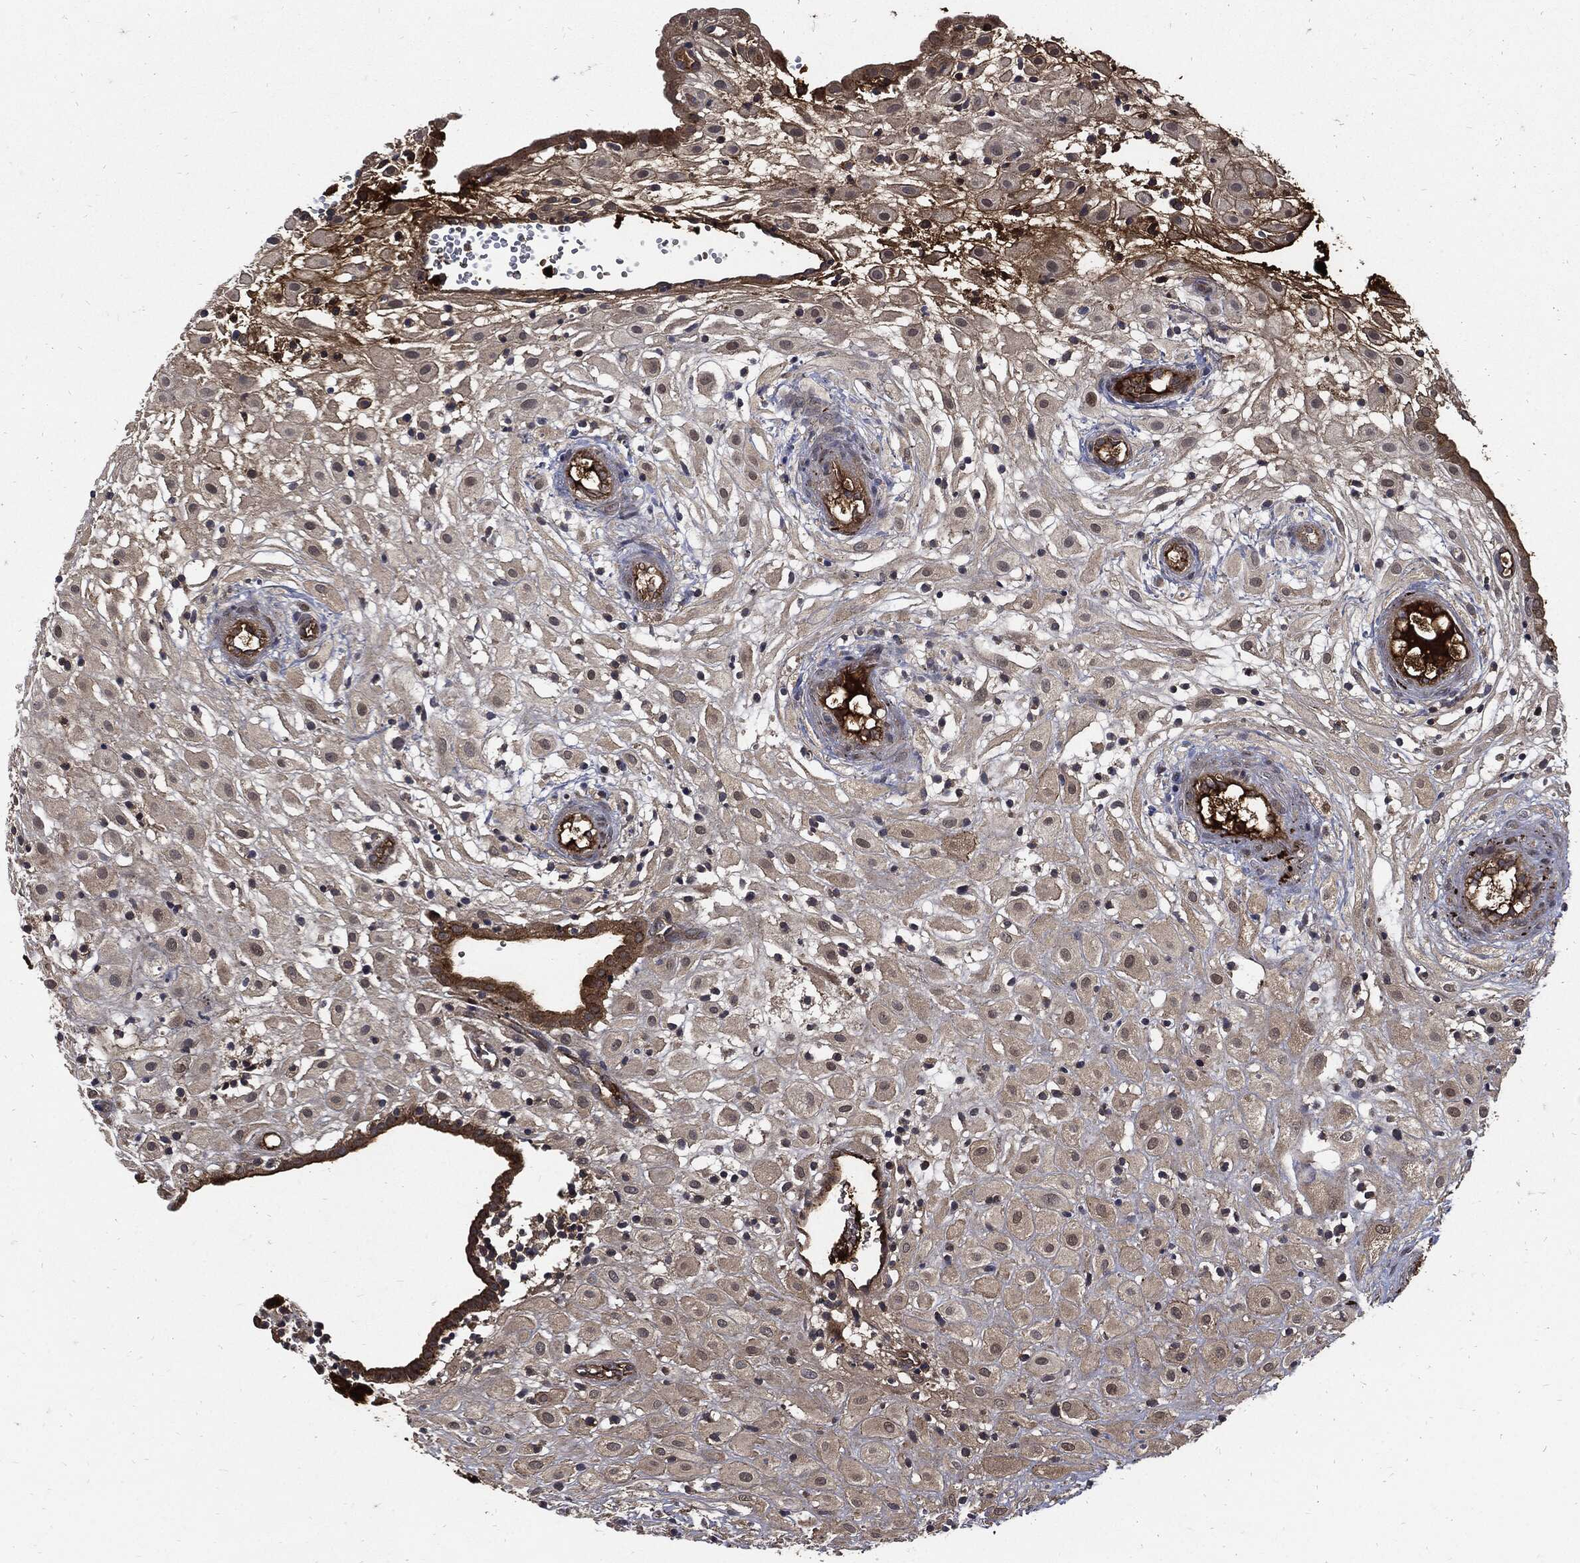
{"staining": {"intensity": "moderate", "quantity": "25%-75%", "location": "cytoplasmic/membranous"}, "tissue": "placenta", "cell_type": "Decidual cells", "image_type": "normal", "snomed": [{"axis": "morphology", "description": "Normal tissue, NOS"}, {"axis": "topography", "description": "Placenta"}], "caption": "Protein staining of benign placenta reveals moderate cytoplasmic/membranous positivity in about 25%-75% of decidual cells. The protein is stained brown, and the nuclei are stained in blue (DAB IHC with brightfield microscopy, high magnification).", "gene": "CLU", "patient": {"sex": "female", "age": 24}}